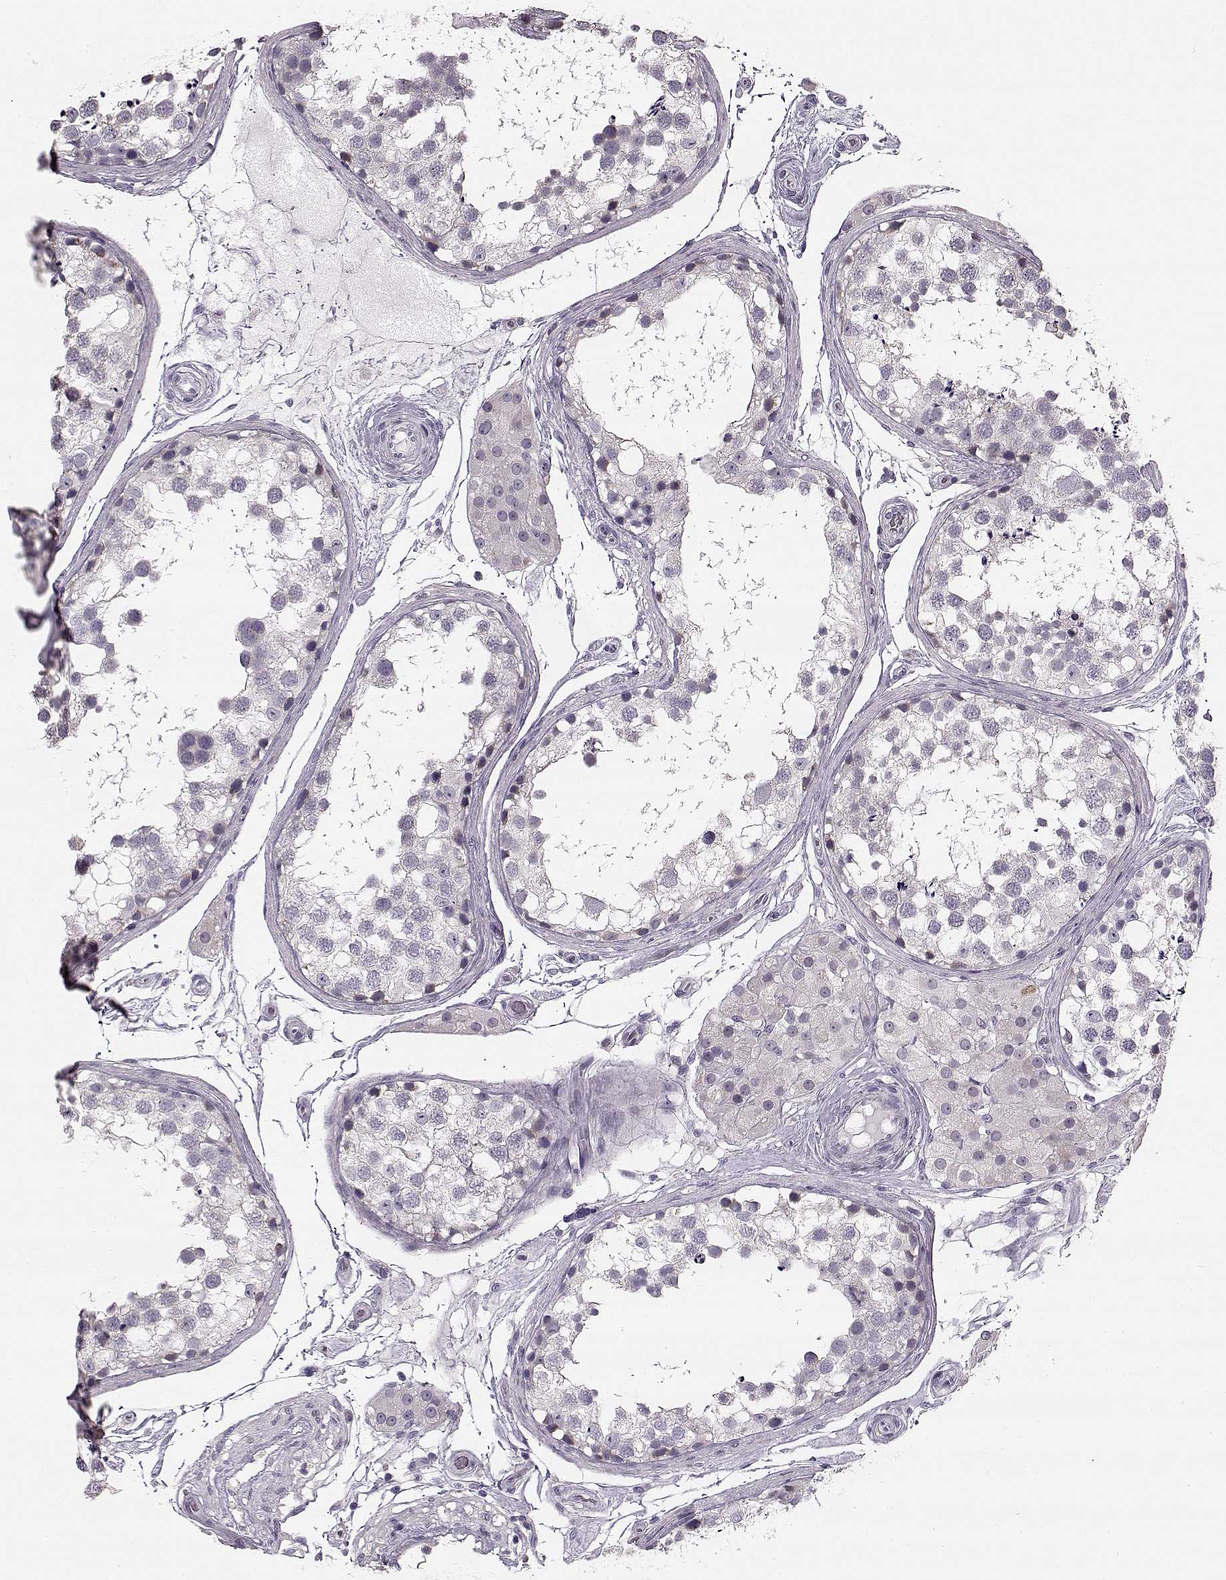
{"staining": {"intensity": "negative", "quantity": "none", "location": "none"}, "tissue": "testis", "cell_type": "Cells in seminiferous ducts", "image_type": "normal", "snomed": [{"axis": "morphology", "description": "Normal tissue, NOS"}, {"axis": "morphology", "description": "Seminoma, NOS"}, {"axis": "topography", "description": "Testis"}], "caption": "An image of human testis is negative for staining in cells in seminiferous ducts. The staining is performed using DAB (3,3'-diaminobenzidine) brown chromogen with nuclei counter-stained in using hematoxylin.", "gene": "MAP6D1", "patient": {"sex": "male", "age": 65}}